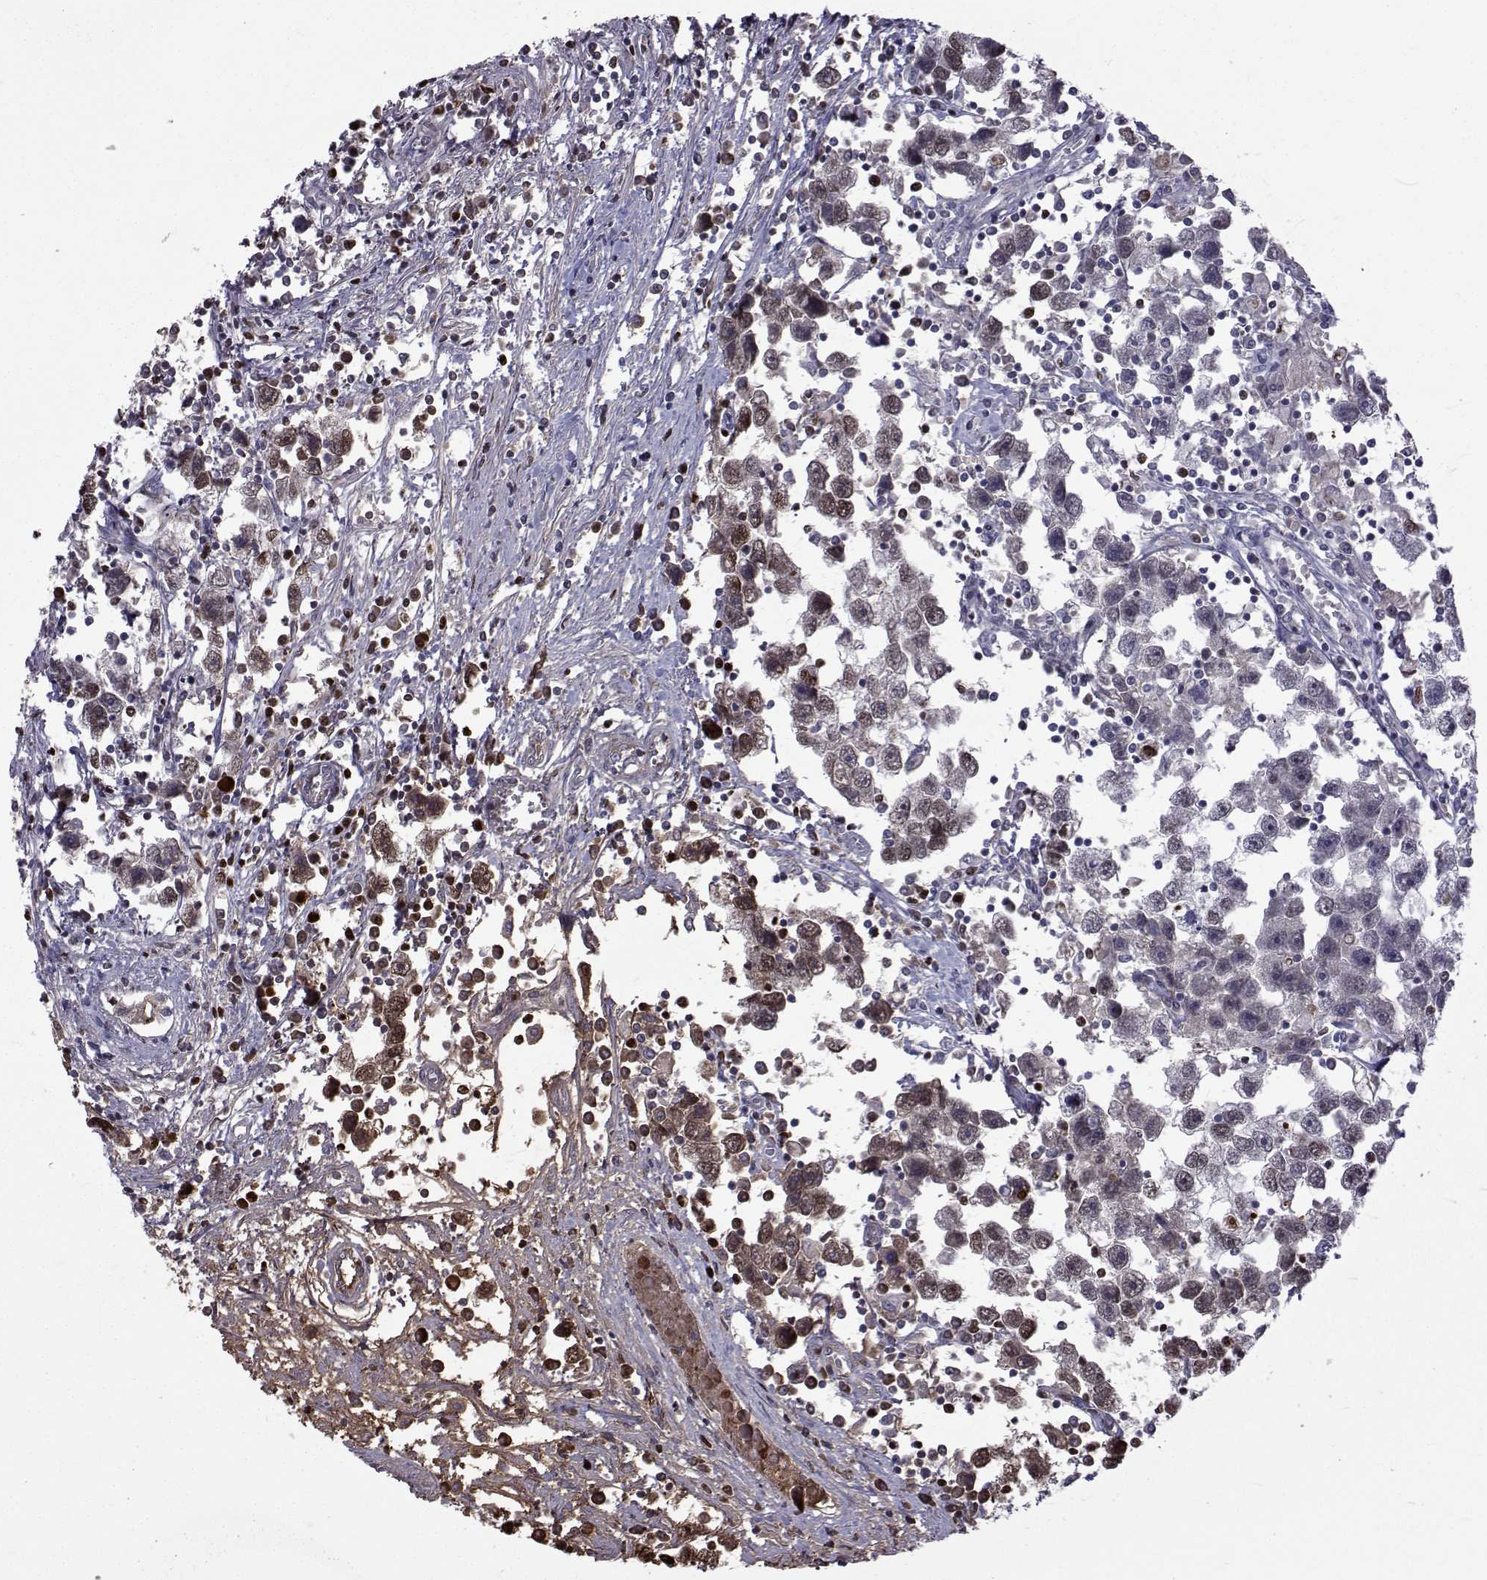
{"staining": {"intensity": "moderate", "quantity": "<25%", "location": "cytoplasmic/membranous"}, "tissue": "testis cancer", "cell_type": "Tumor cells", "image_type": "cancer", "snomed": [{"axis": "morphology", "description": "Seminoma, NOS"}, {"axis": "topography", "description": "Testis"}], "caption": "Testis cancer (seminoma) was stained to show a protein in brown. There is low levels of moderate cytoplasmic/membranous positivity in about <25% of tumor cells.", "gene": "TNFRSF11B", "patient": {"sex": "male", "age": 30}}